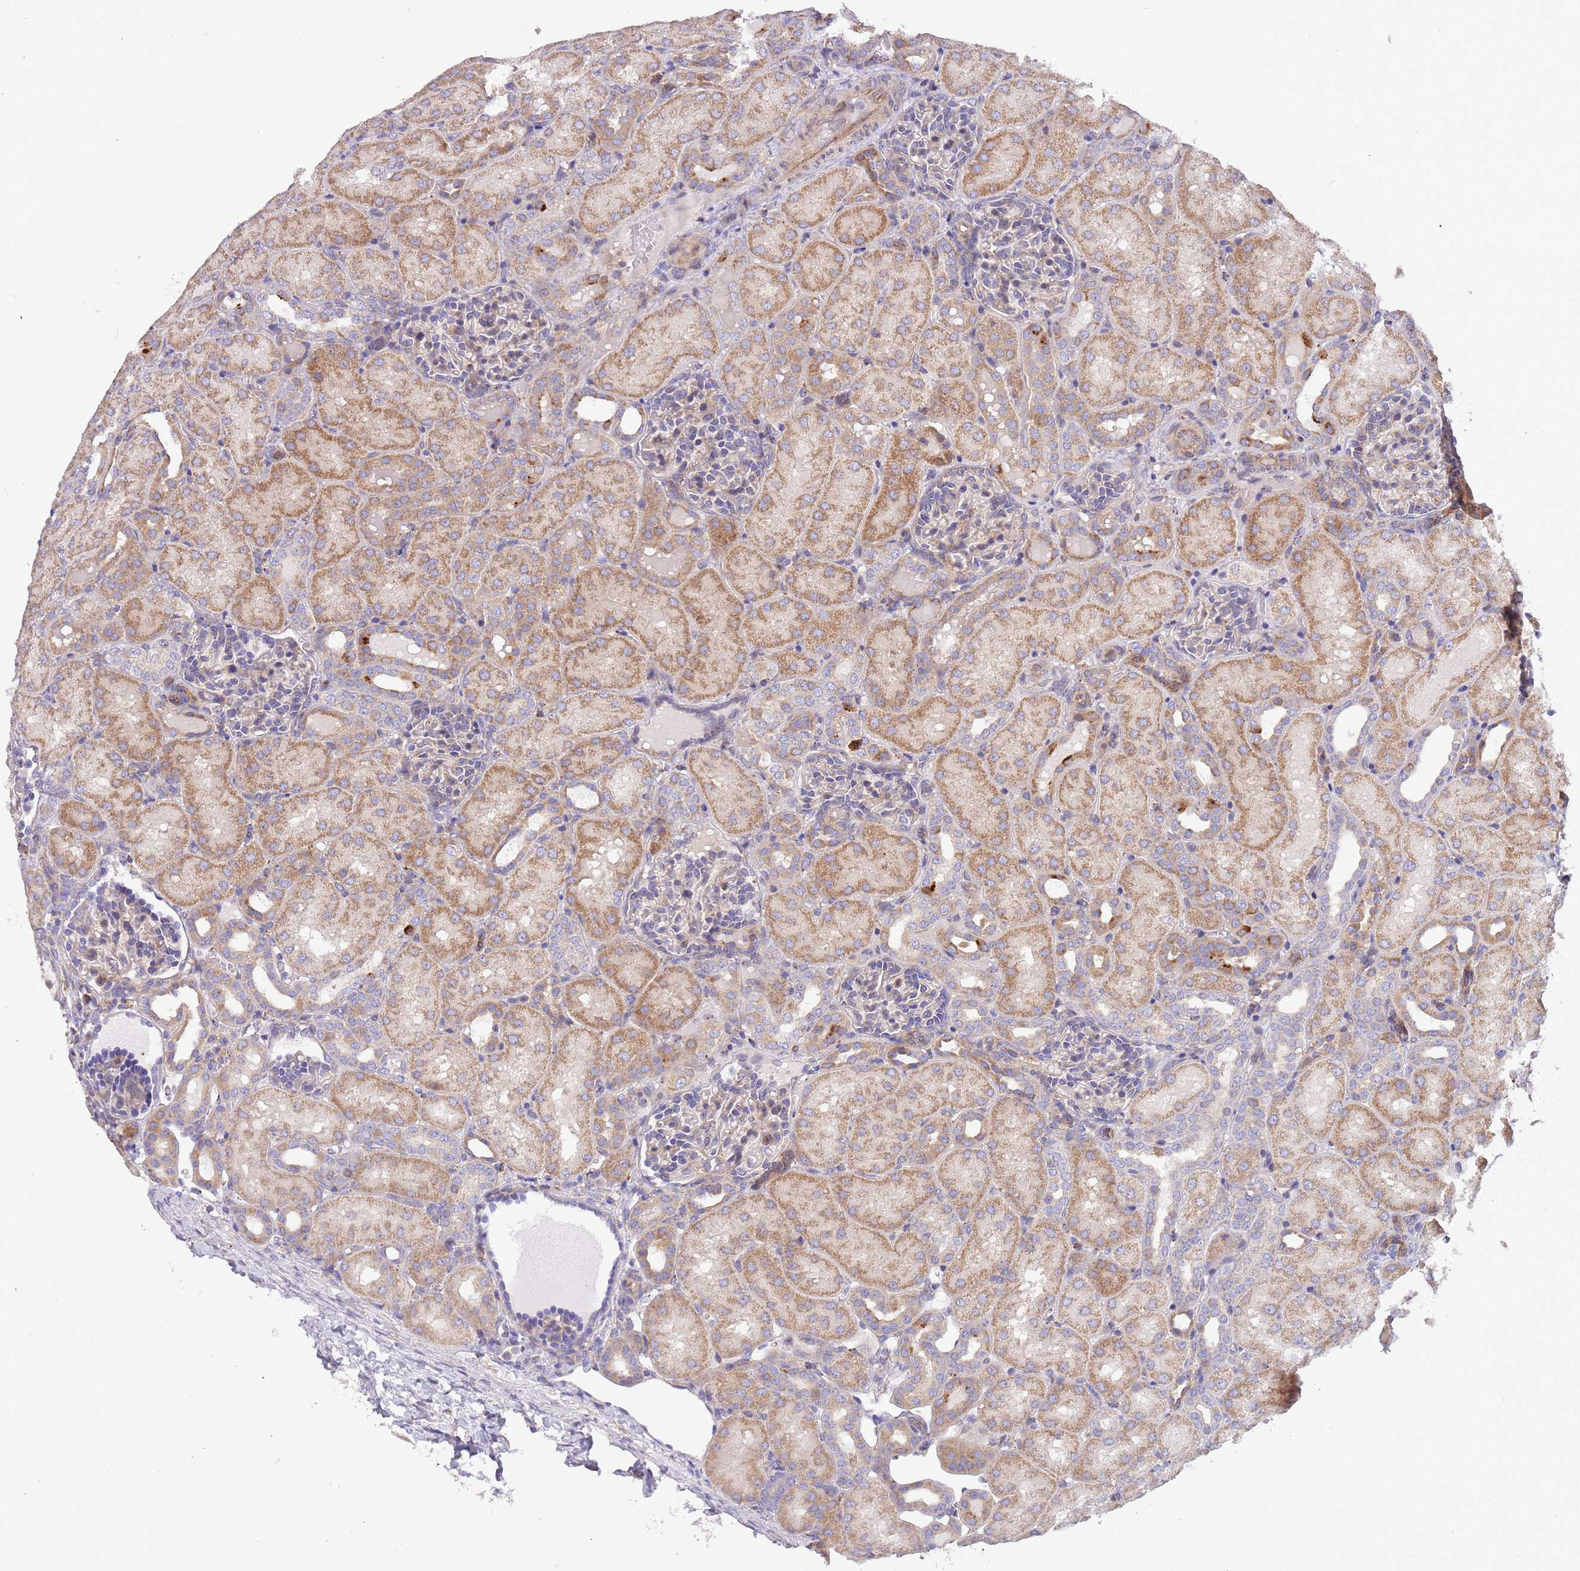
{"staining": {"intensity": "weak", "quantity": "<25%", "location": "cytoplasmic/membranous"}, "tissue": "kidney", "cell_type": "Cells in glomeruli", "image_type": "normal", "snomed": [{"axis": "morphology", "description": "Normal tissue, NOS"}, {"axis": "topography", "description": "Kidney"}], "caption": "Kidney stained for a protein using immunohistochemistry (IHC) shows no positivity cells in glomeruli.", "gene": "ARMCX6", "patient": {"sex": "male", "age": 1}}